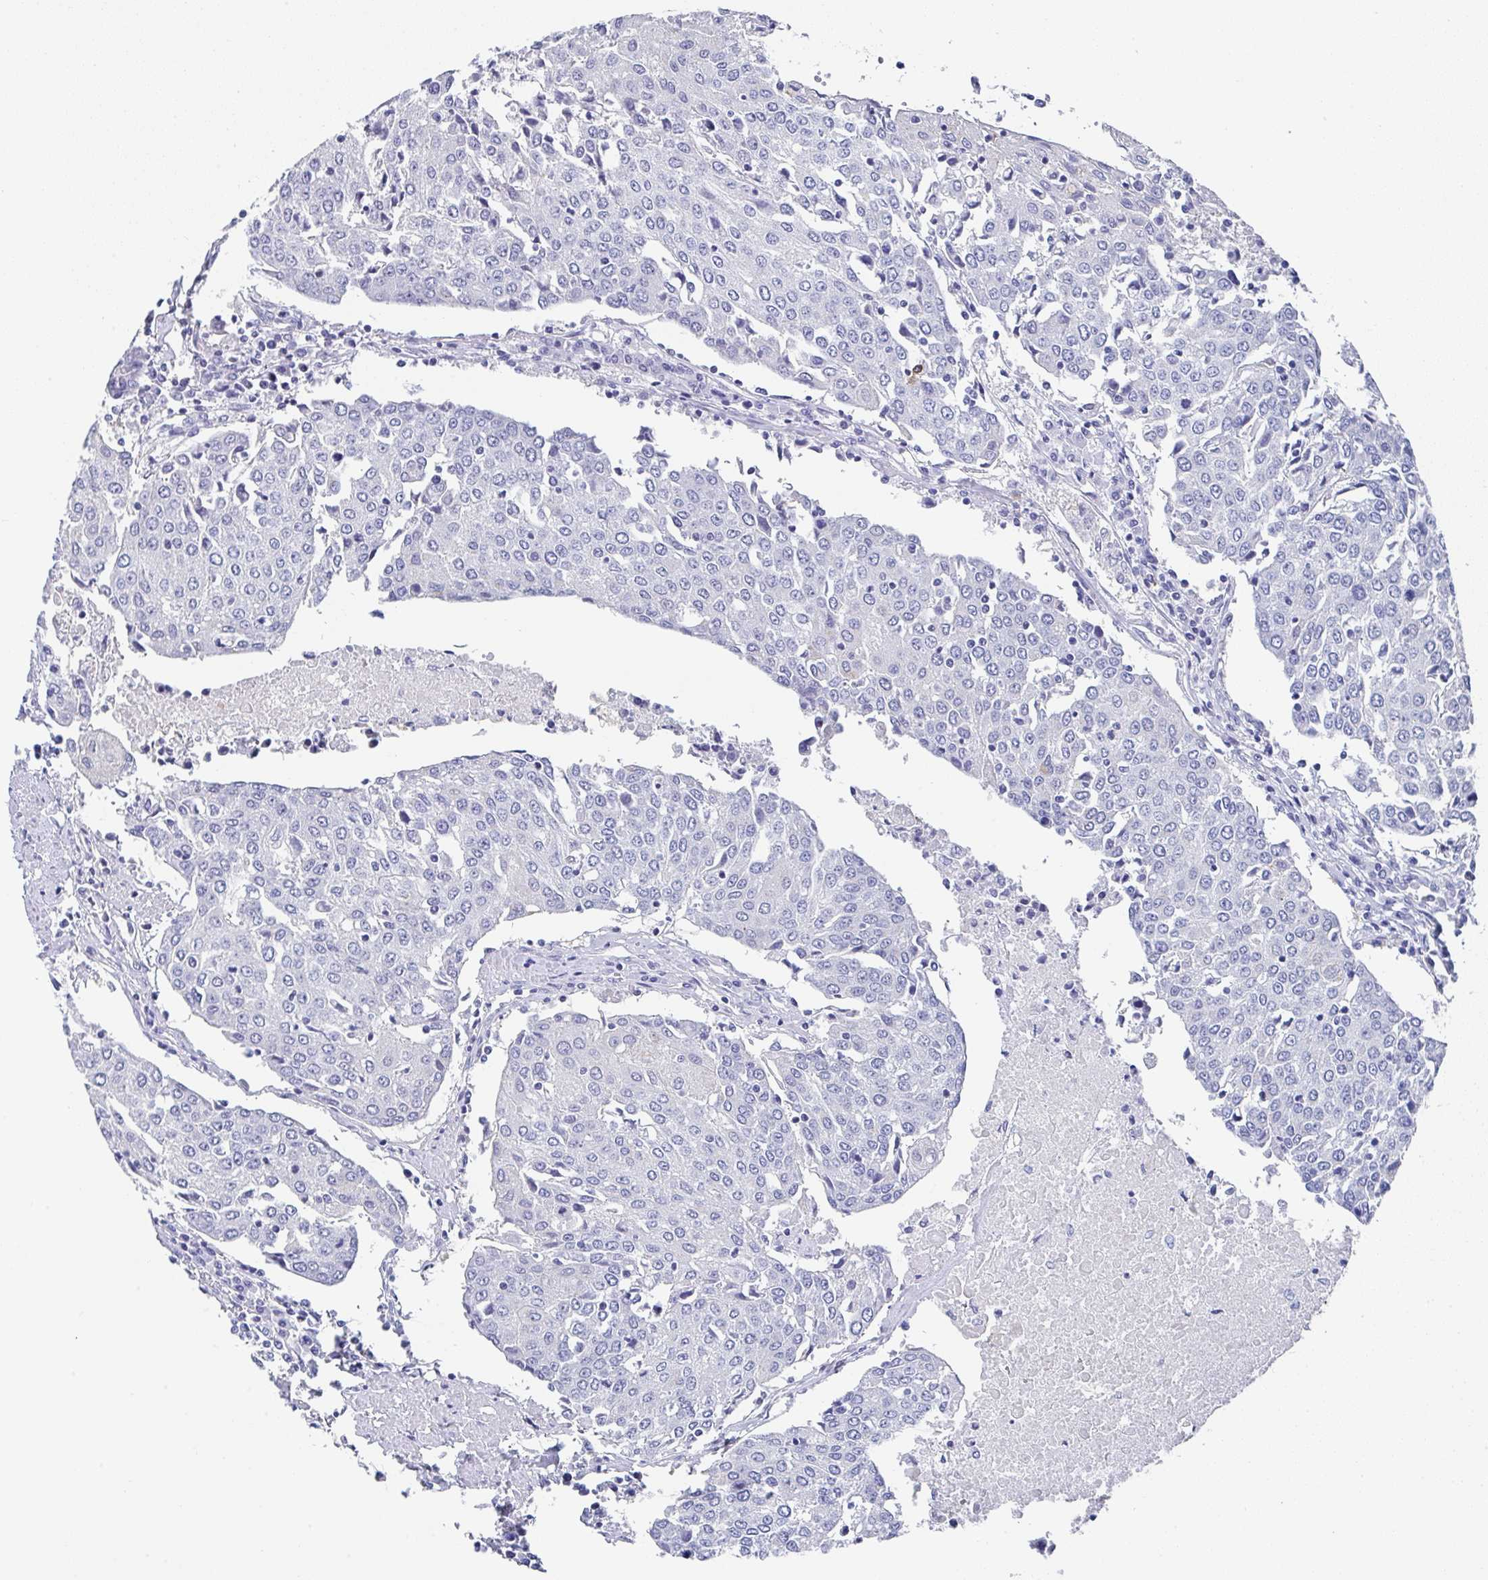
{"staining": {"intensity": "negative", "quantity": "none", "location": "none"}, "tissue": "urothelial cancer", "cell_type": "Tumor cells", "image_type": "cancer", "snomed": [{"axis": "morphology", "description": "Urothelial carcinoma, High grade"}, {"axis": "topography", "description": "Urinary bladder"}], "caption": "High power microscopy micrograph of an immunohistochemistry (IHC) photomicrograph of urothelial carcinoma (high-grade), revealing no significant positivity in tumor cells. Nuclei are stained in blue.", "gene": "TNFRSF8", "patient": {"sex": "female", "age": 85}}